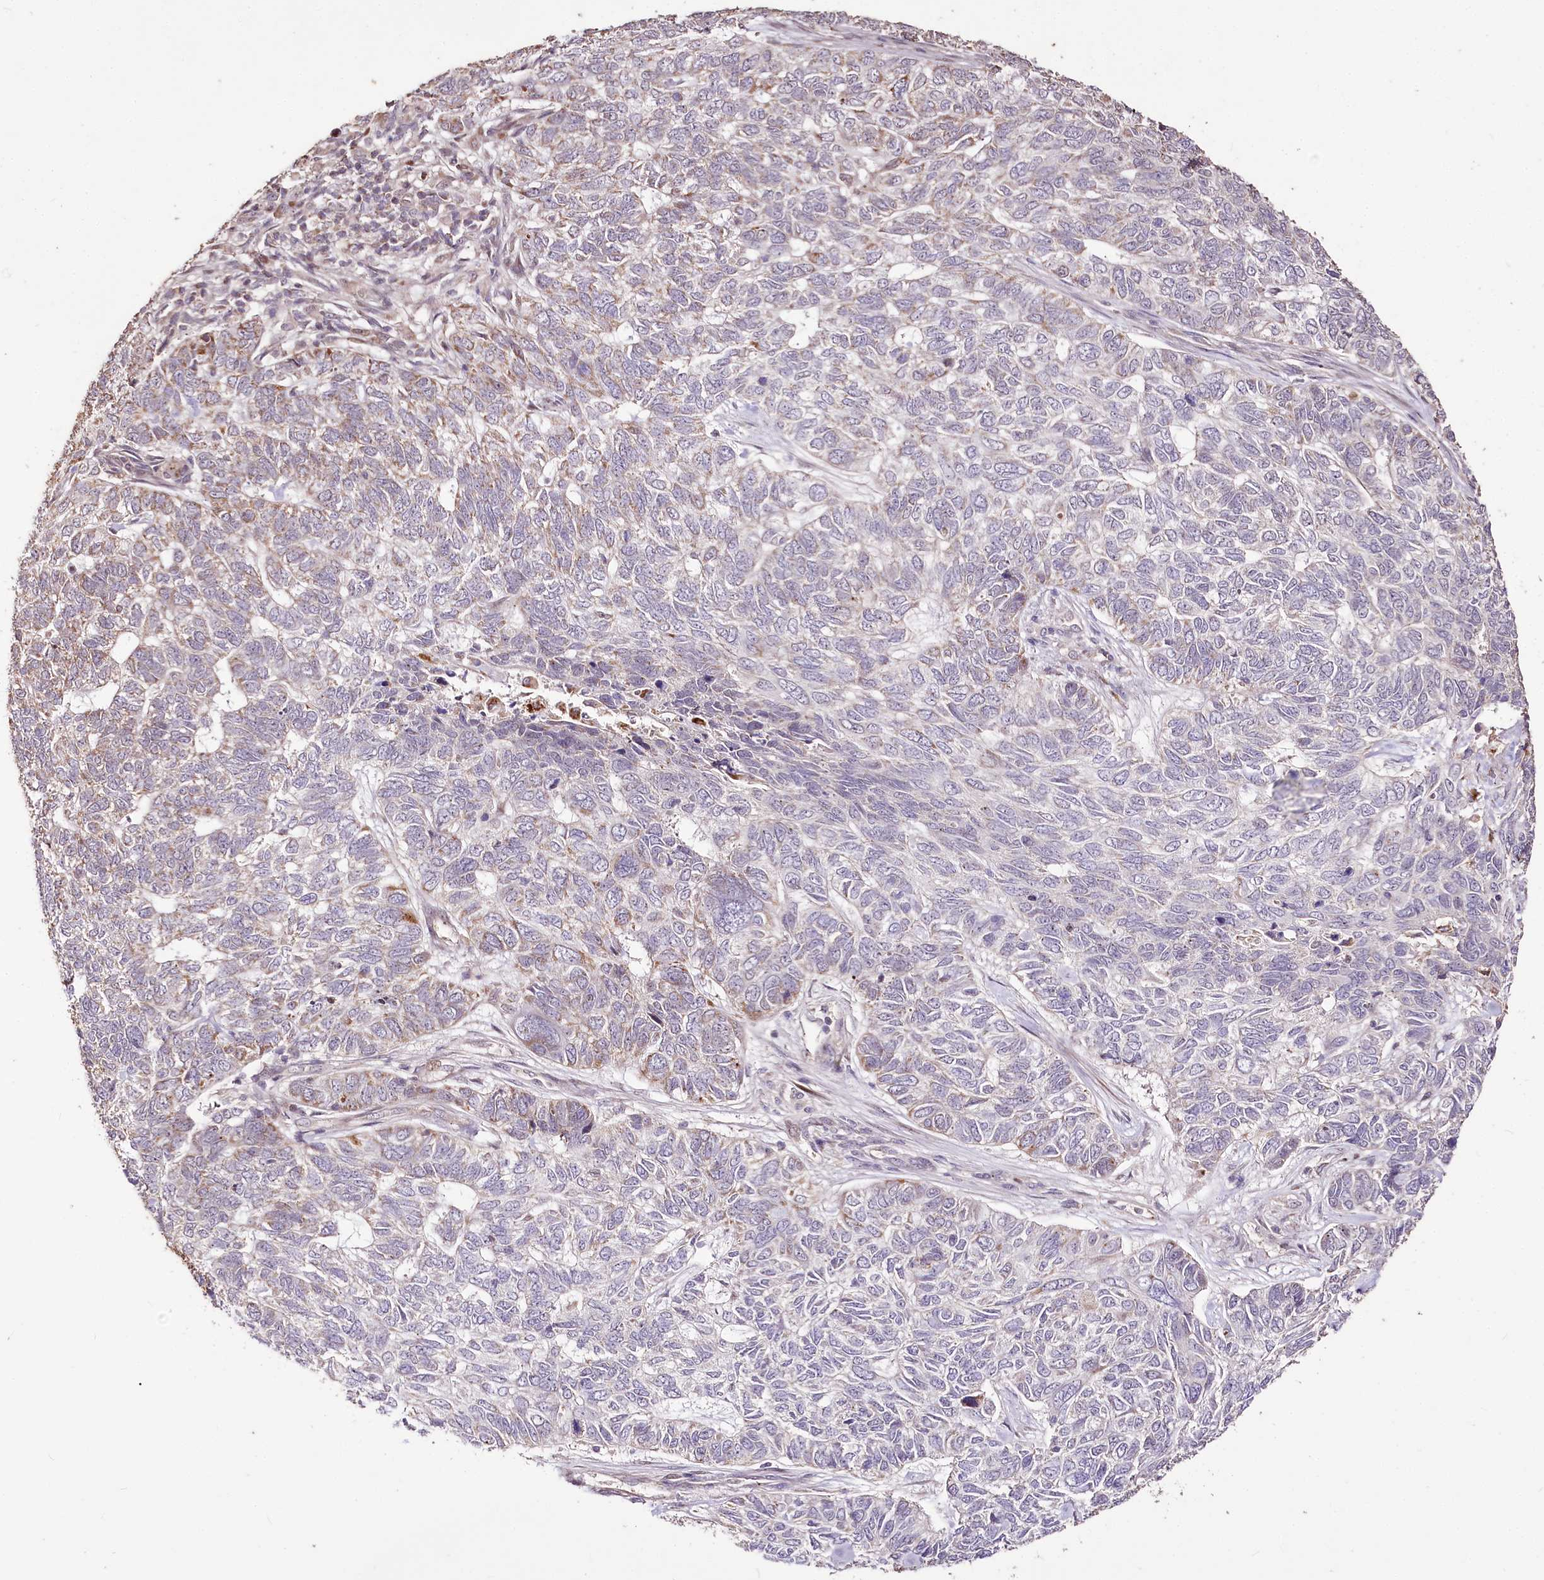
{"staining": {"intensity": "negative", "quantity": "none", "location": "none"}, "tissue": "skin cancer", "cell_type": "Tumor cells", "image_type": "cancer", "snomed": [{"axis": "morphology", "description": "Basal cell carcinoma"}, {"axis": "topography", "description": "Skin"}], "caption": "An immunohistochemistry photomicrograph of skin basal cell carcinoma is shown. There is no staining in tumor cells of skin basal cell carcinoma.", "gene": "CARD19", "patient": {"sex": "female", "age": 65}}